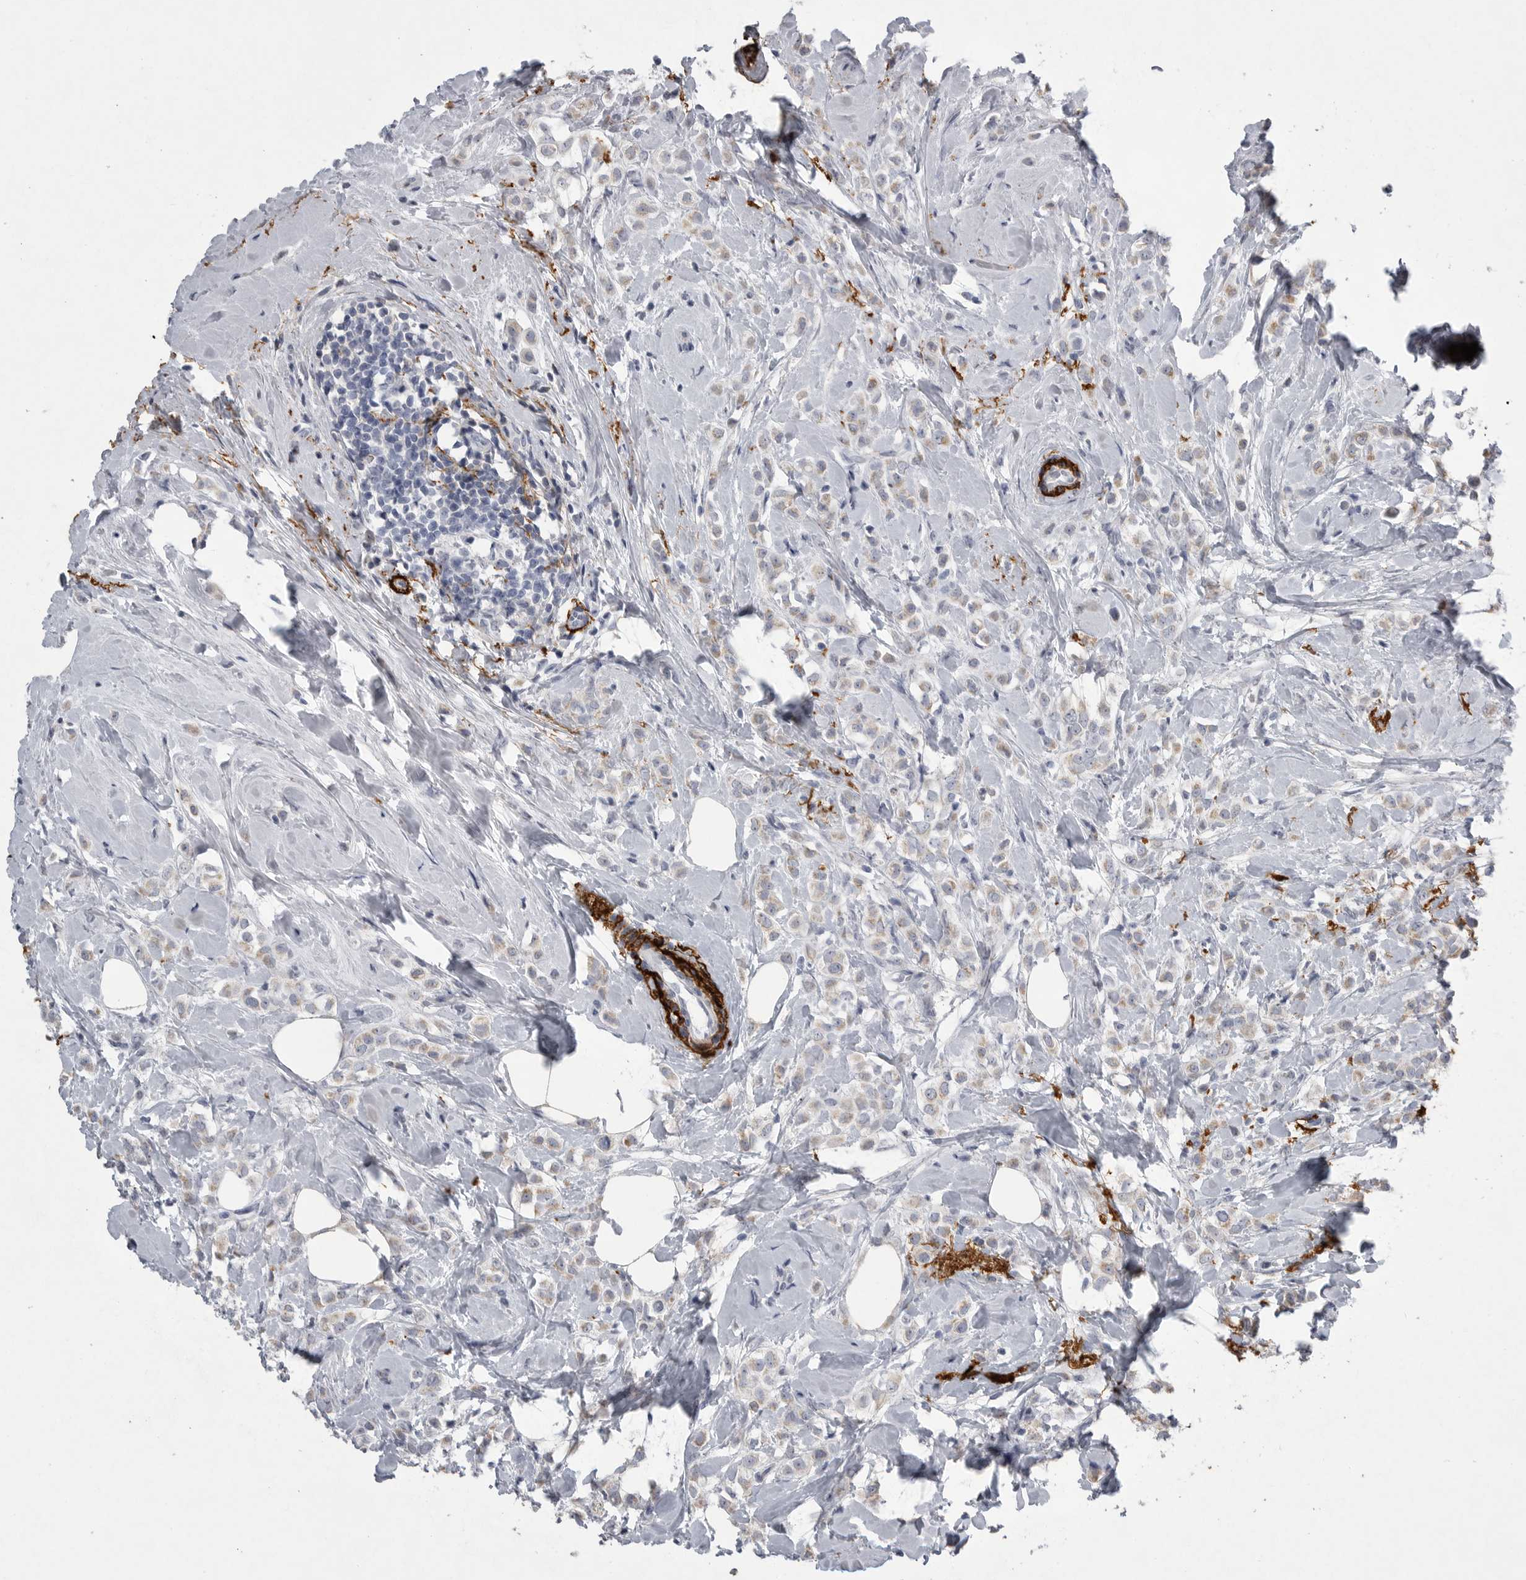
{"staining": {"intensity": "weak", "quantity": ">75%", "location": "cytoplasmic/membranous"}, "tissue": "breast cancer", "cell_type": "Tumor cells", "image_type": "cancer", "snomed": [{"axis": "morphology", "description": "Lobular carcinoma"}, {"axis": "topography", "description": "Breast"}], "caption": "About >75% of tumor cells in breast cancer show weak cytoplasmic/membranous protein expression as visualized by brown immunohistochemical staining.", "gene": "CRP", "patient": {"sex": "female", "age": 47}}